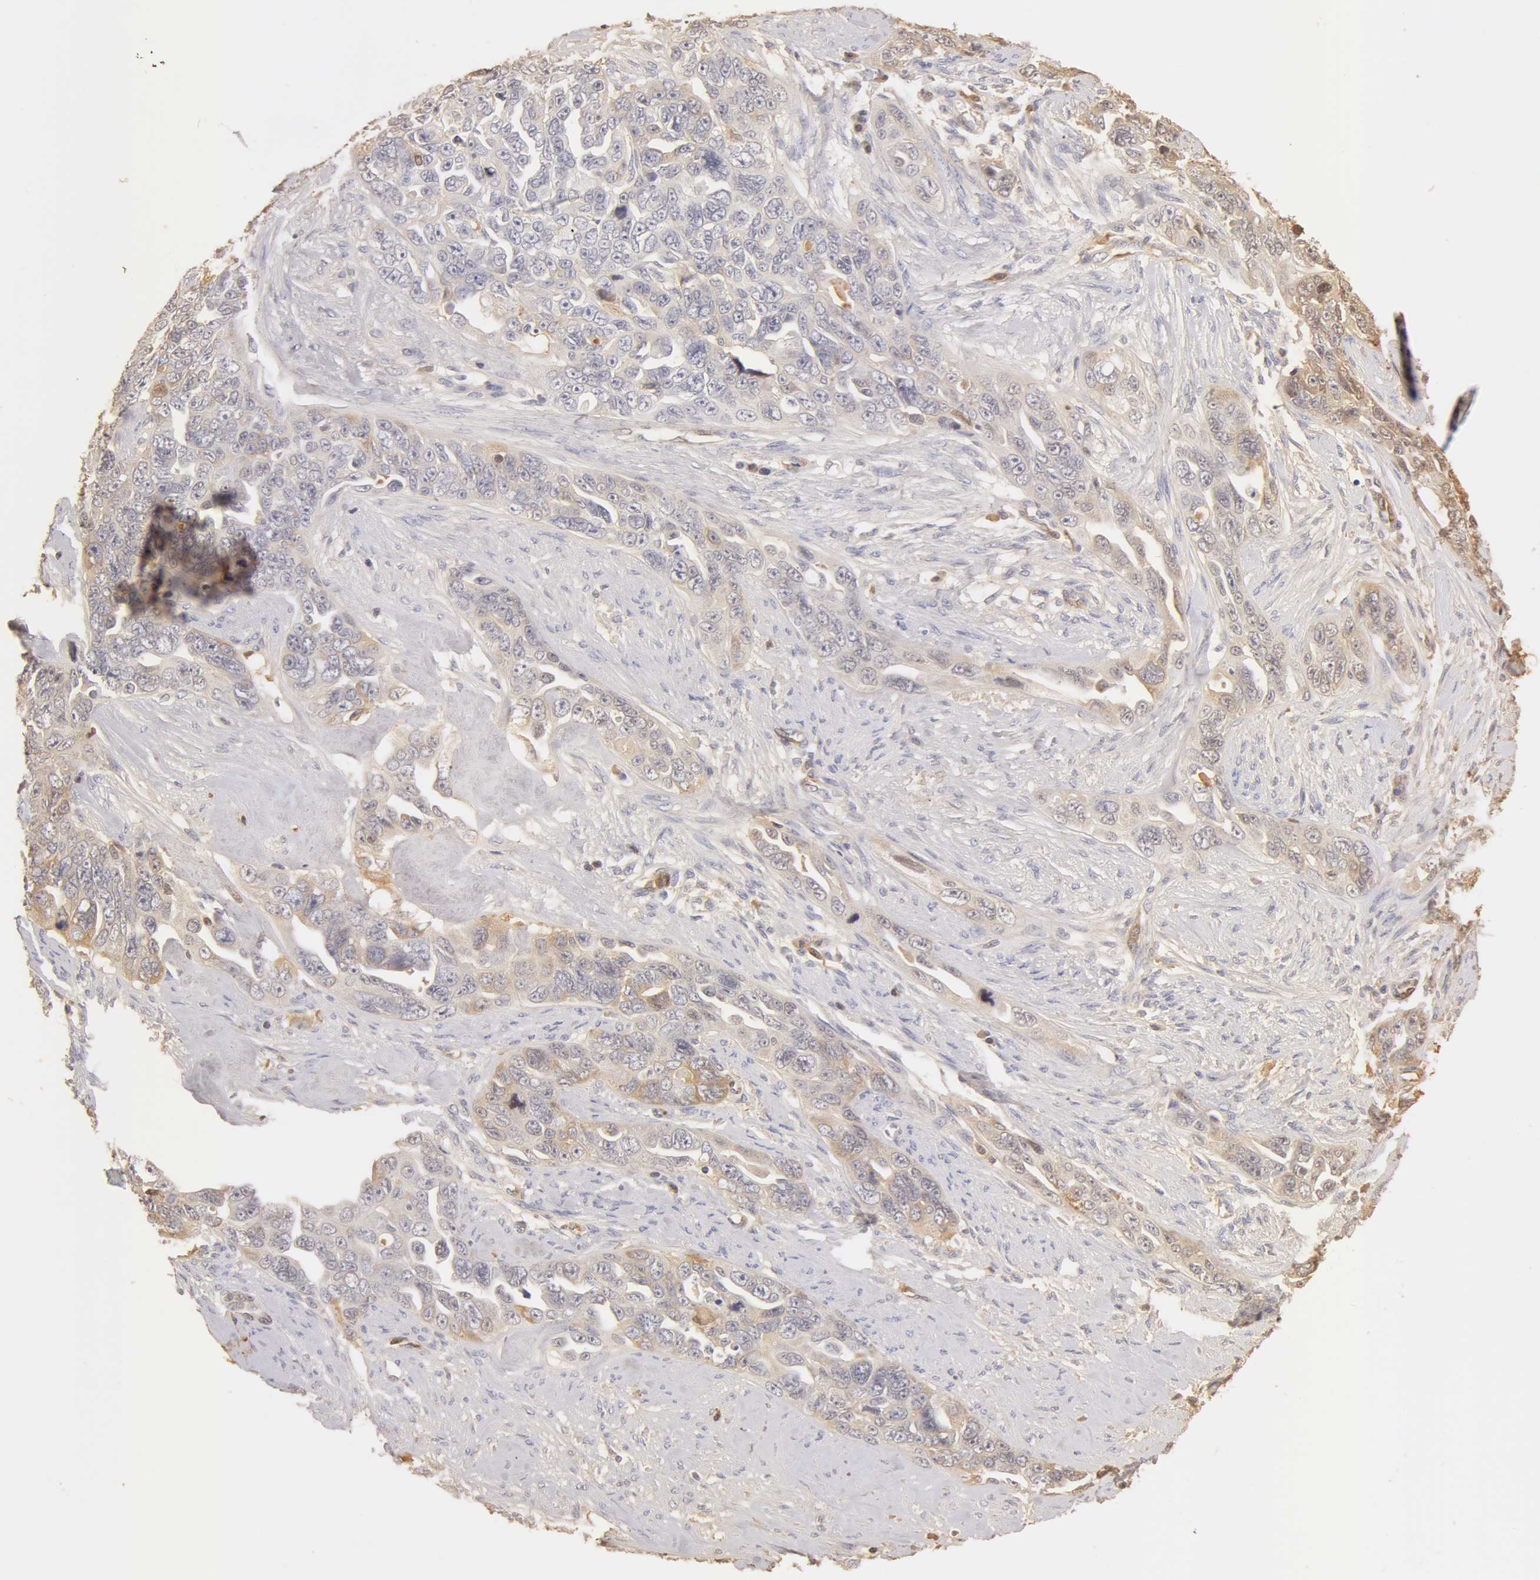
{"staining": {"intensity": "weak", "quantity": ">75%", "location": "cytoplasmic/membranous"}, "tissue": "ovarian cancer", "cell_type": "Tumor cells", "image_type": "cancer", "snomed": [{"axis": "morphology", "description": "Cystadenocarcinoma, serous, NOS"}, {"axis": "topography", "description": "Ovary"}], "caption": "Immunohistochemical staining of ovarian serous cystadenocarcinoma shows low levels of weak cytoplasmic/membranous protein expression in about >75% of tumor cells.", "gene": "TF", "patient": {"sex": "female", "age": 63}}